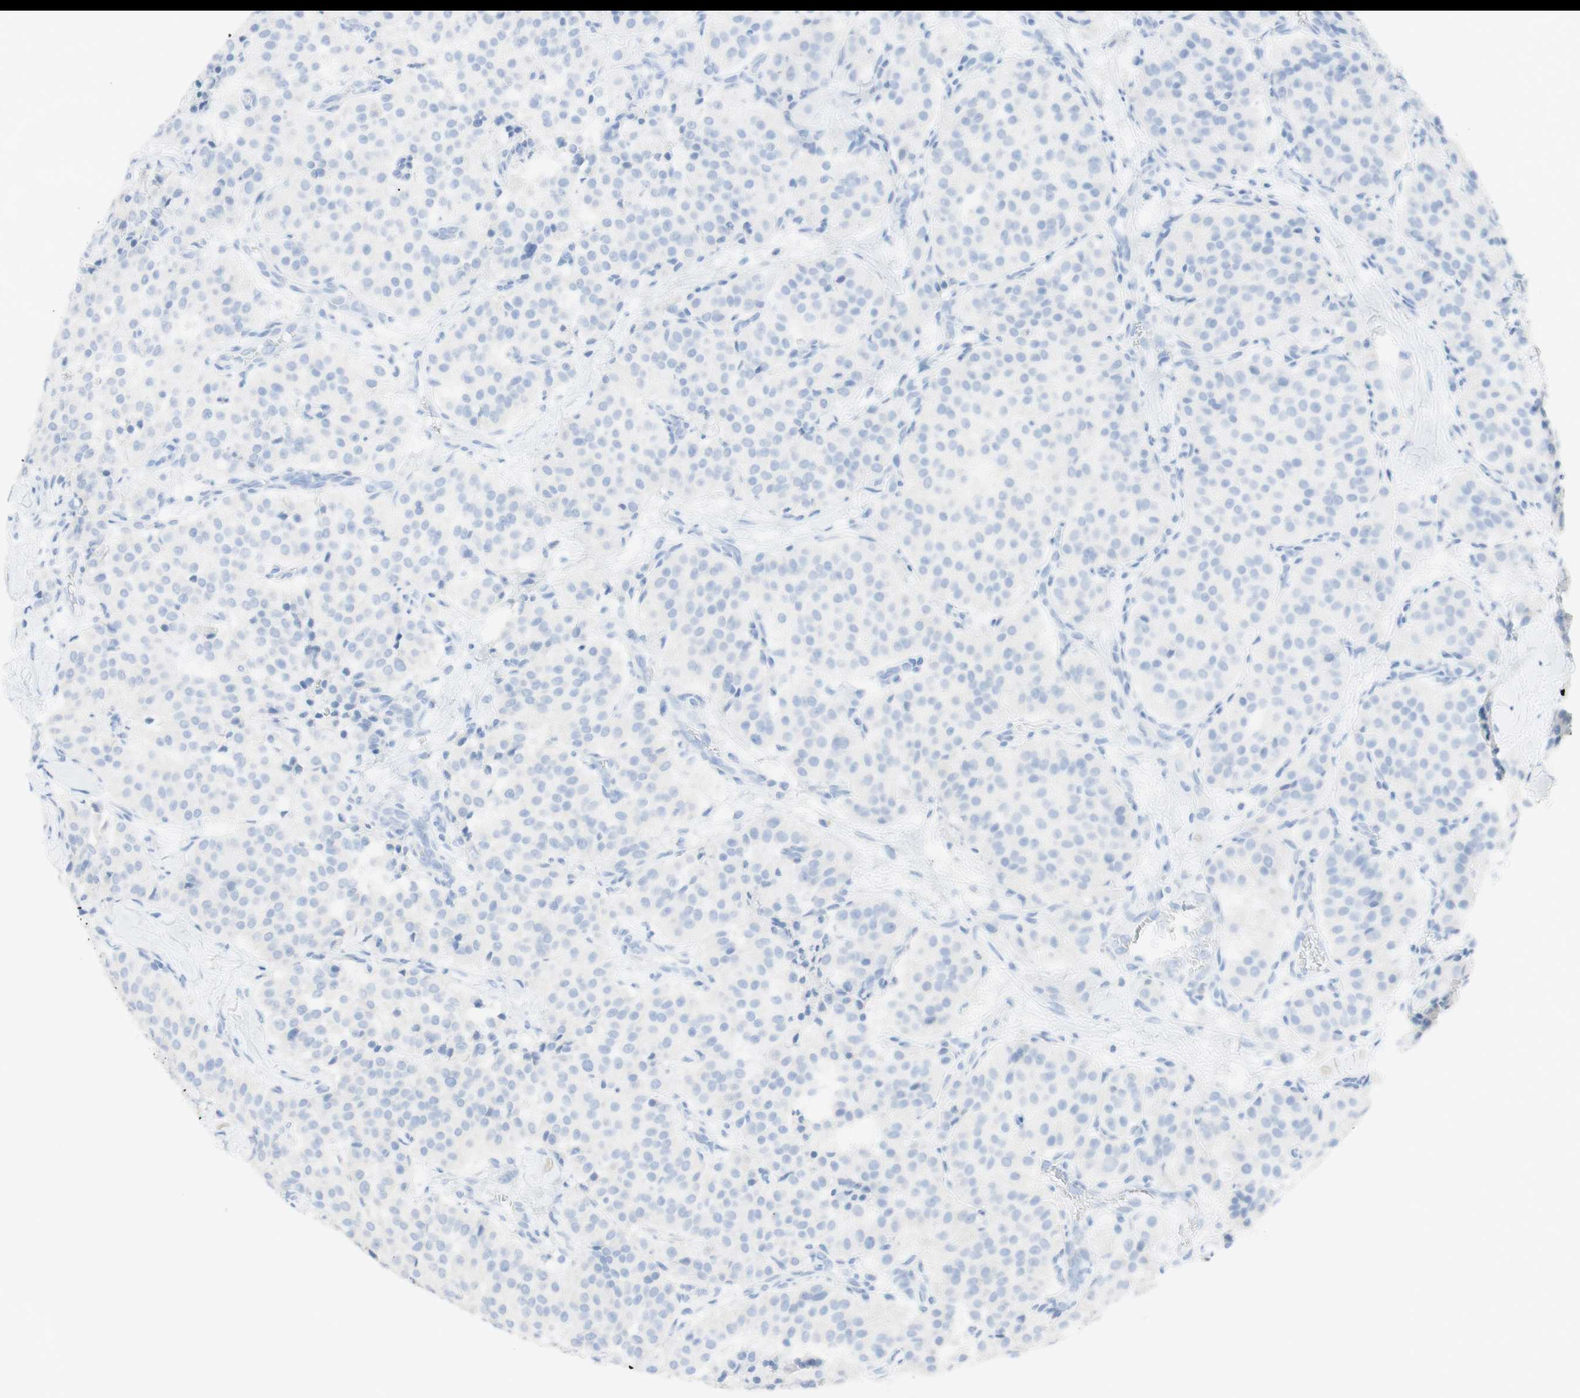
{"staining": {"intensity": "negative", "quantity": "none", "location": "none"}, "tissue": "carcinoid", "cell_type": "Tumor cells", "image_type": "cancer", "snomed": [{"axis": "morphology", "description": "Carcinoid, malignant, NOS"}, {"axis": "topography", "description": "Lung"}], "caption": "Carcinoid stained for a protein using immunohistochemistry exhibits no expression tumor cells.", "gene": "TPO", "patient": {"sex": "male", "age": 30}}